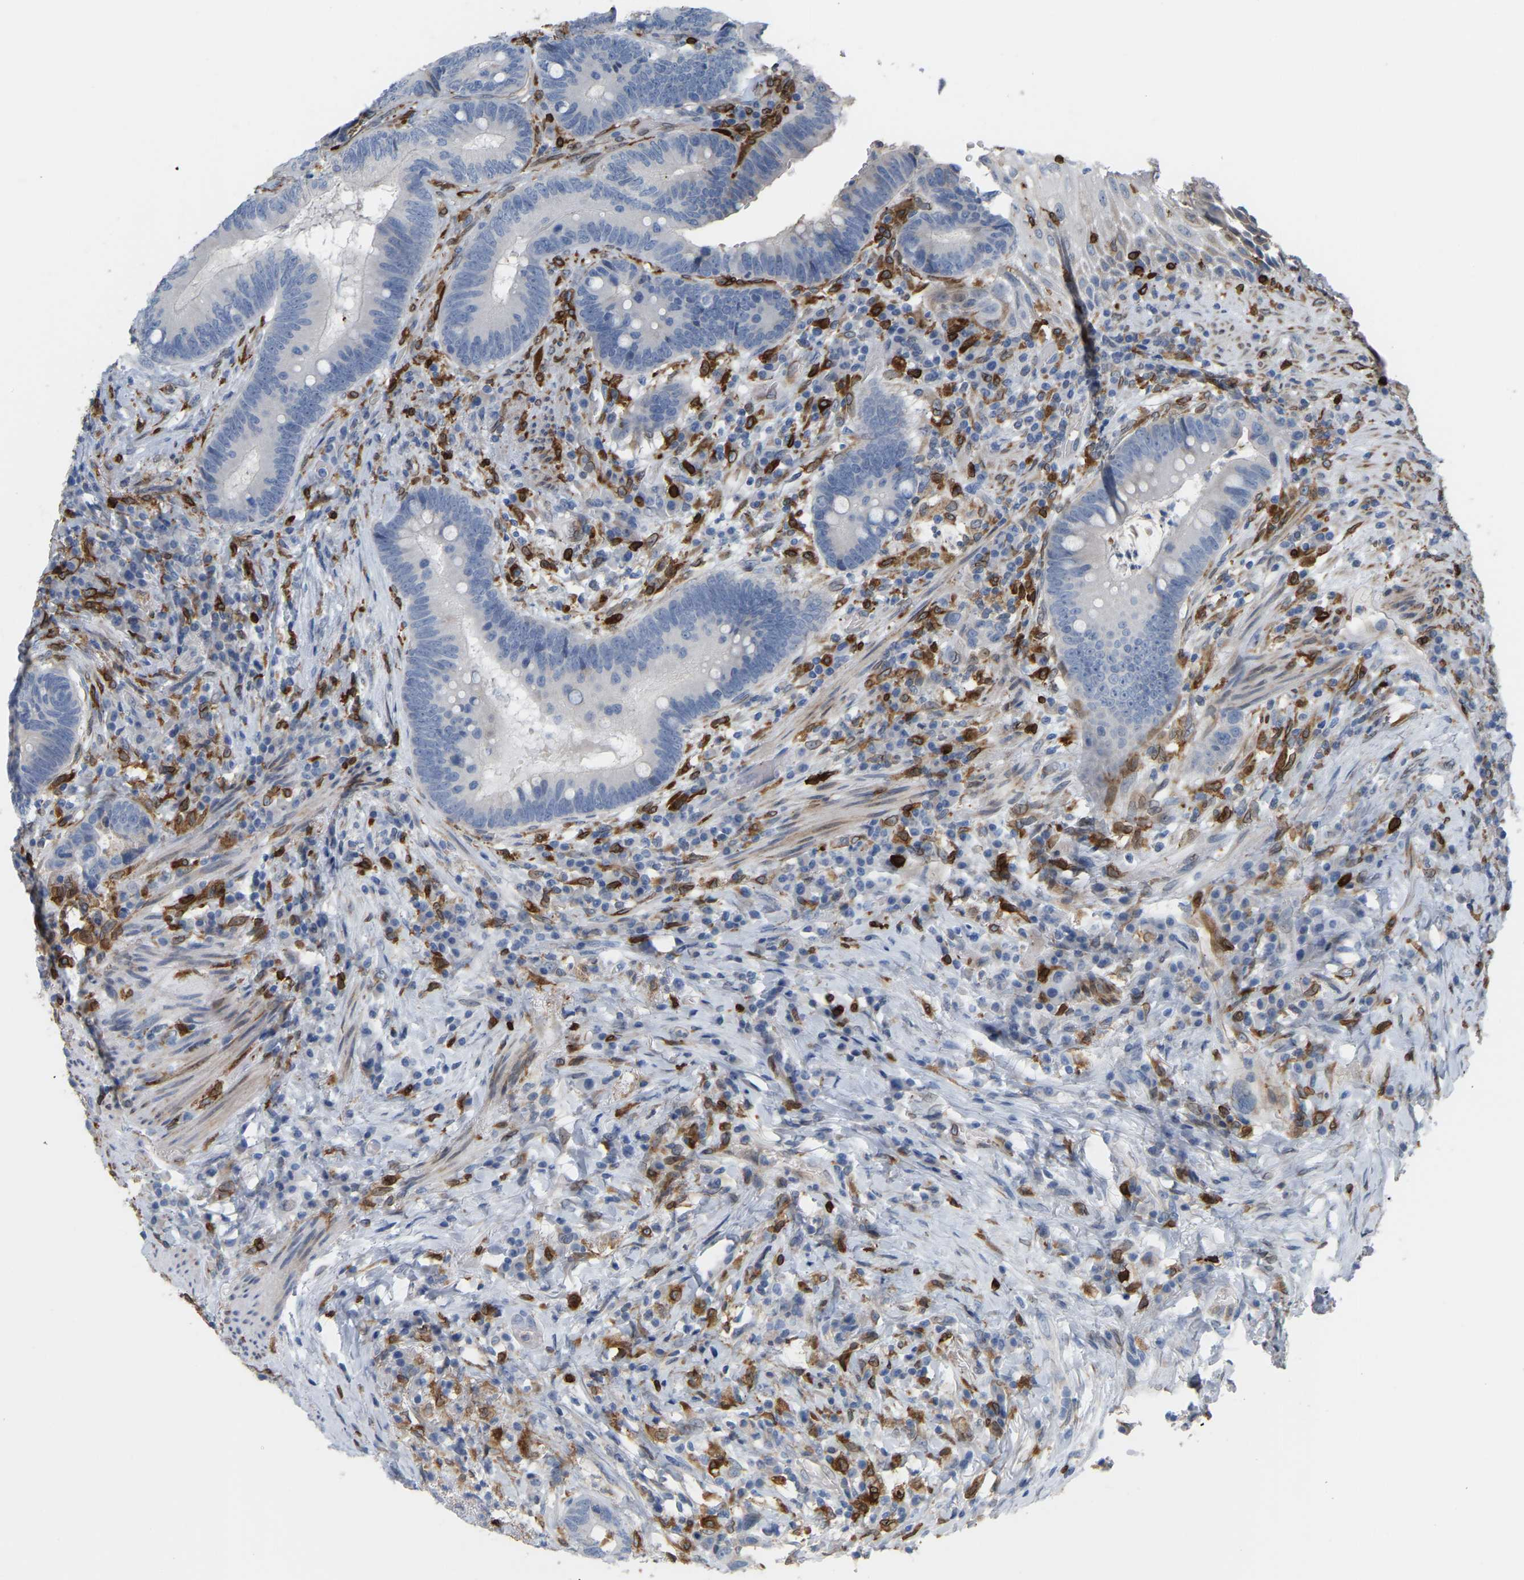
{"staining": {"intensity": "negative", "quantity": "none", "location": "none"}, "tissue": "colorectal cancer", "cell_type": "Tumor cells", "image_type": "cancer", "snomed": [{"axis": "morphology", "description": "Adenocarcinoma, NOS"}, {"axis": "topography", "description": "Rectum"}, {"axis": "topography", "description": "Anal"}], "caption": "An immunohistochemistry histopathology image of colorectal cancer (adenocarcinoma) is shown. There is no staining in tumor cells of colorectal cancer (adenocarcinoma).", "gene": "PTGS1", "patient": {"sex": "female", "age": 89}}